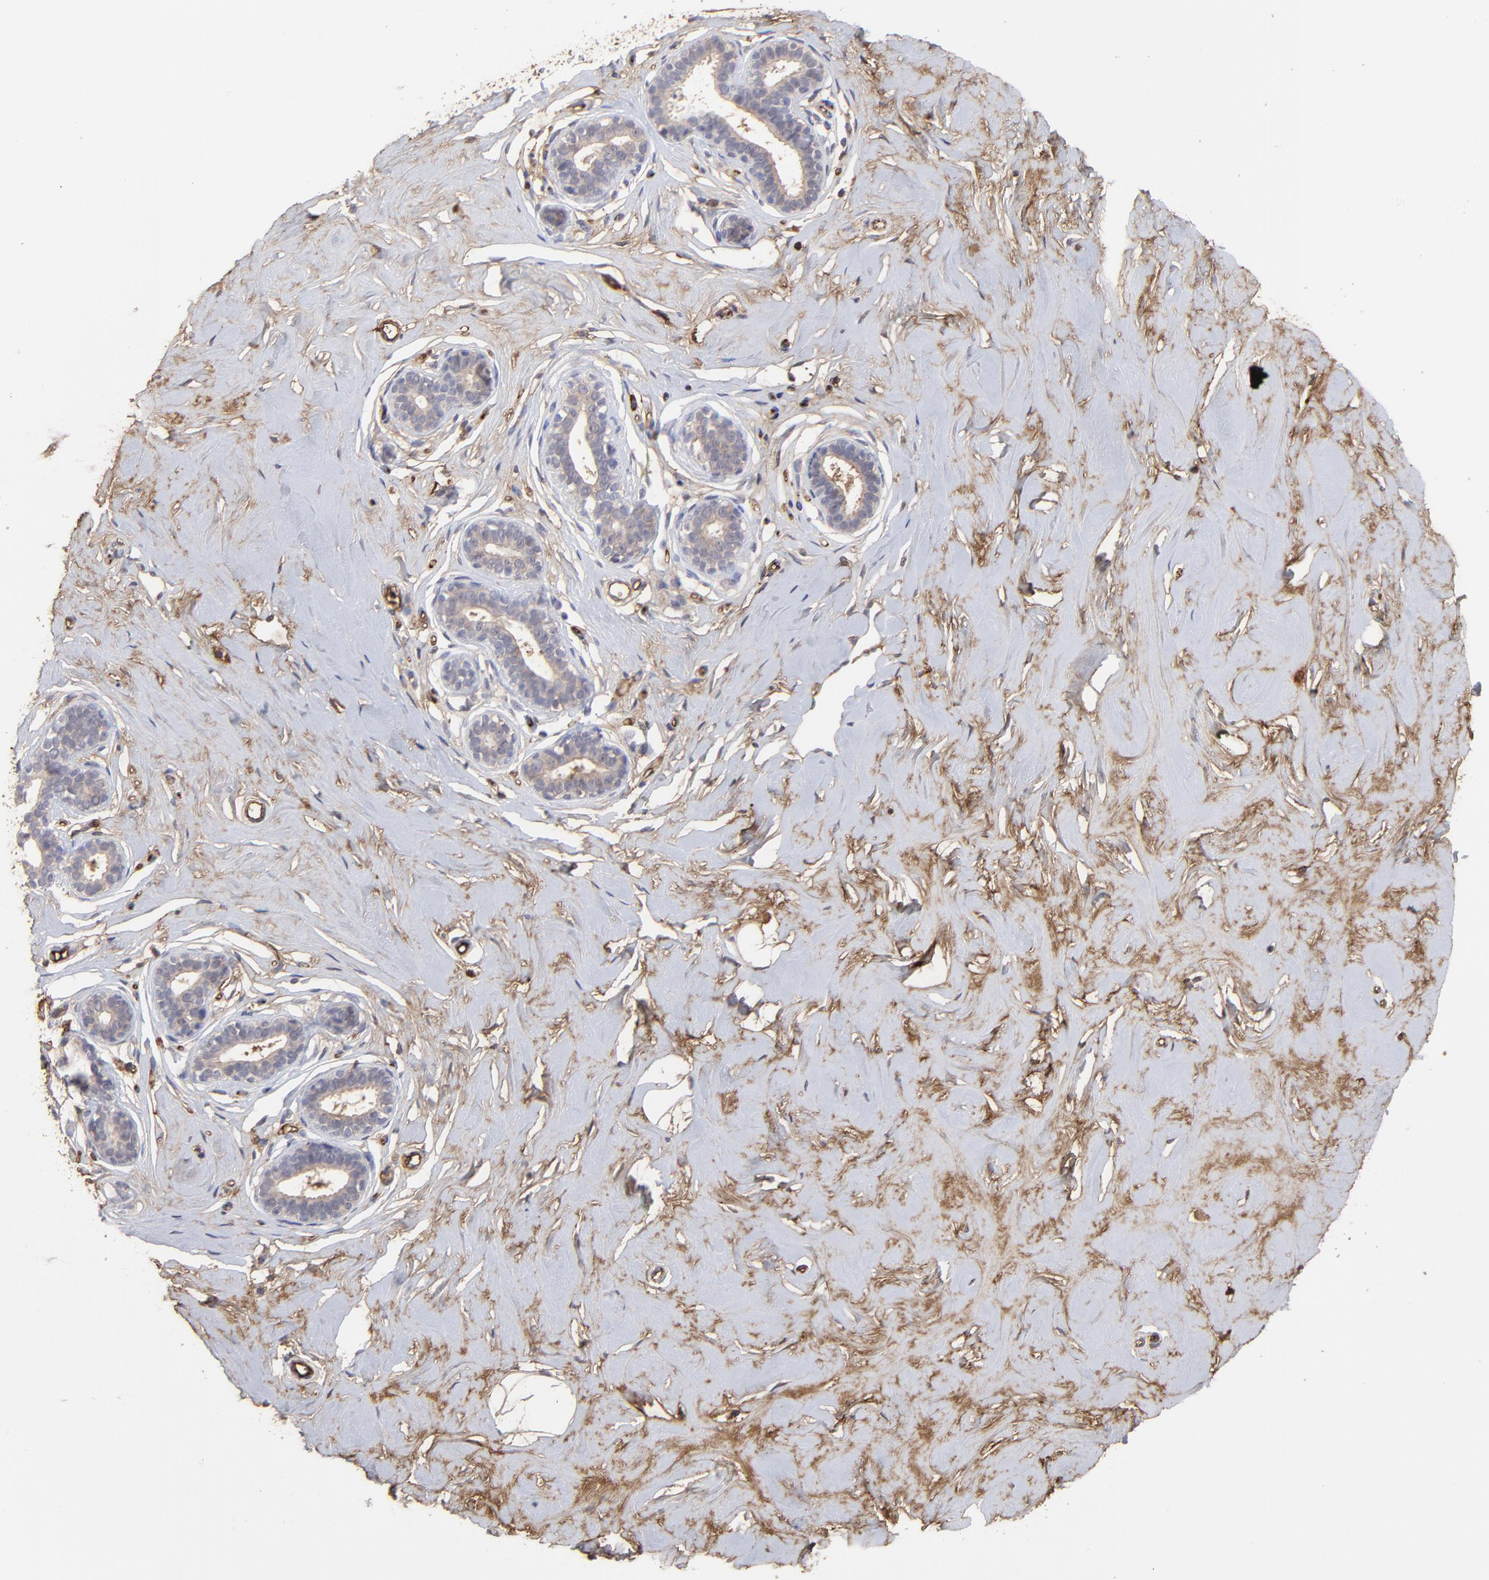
{"staining": {"intensity": "weak", "quantity": ">75%", "location": "cytoplasmic/membranous"}, "tissue": "breast", "cell_type": "Adipocytes", "image_type": "normal", "snomed": [{"axis": "morphology", "description": "Normal tissue, NOS"}, {"axis": "topography", "description": "Breast"}], "caption": "Adipocytes display low levels of weak cytoplasmic/membranous staining in about >75% of cells in normal human breast. Nuclei are stained in blue.", "gene": "PSMD14", "patient": {"sex": "female", "age": 23}}